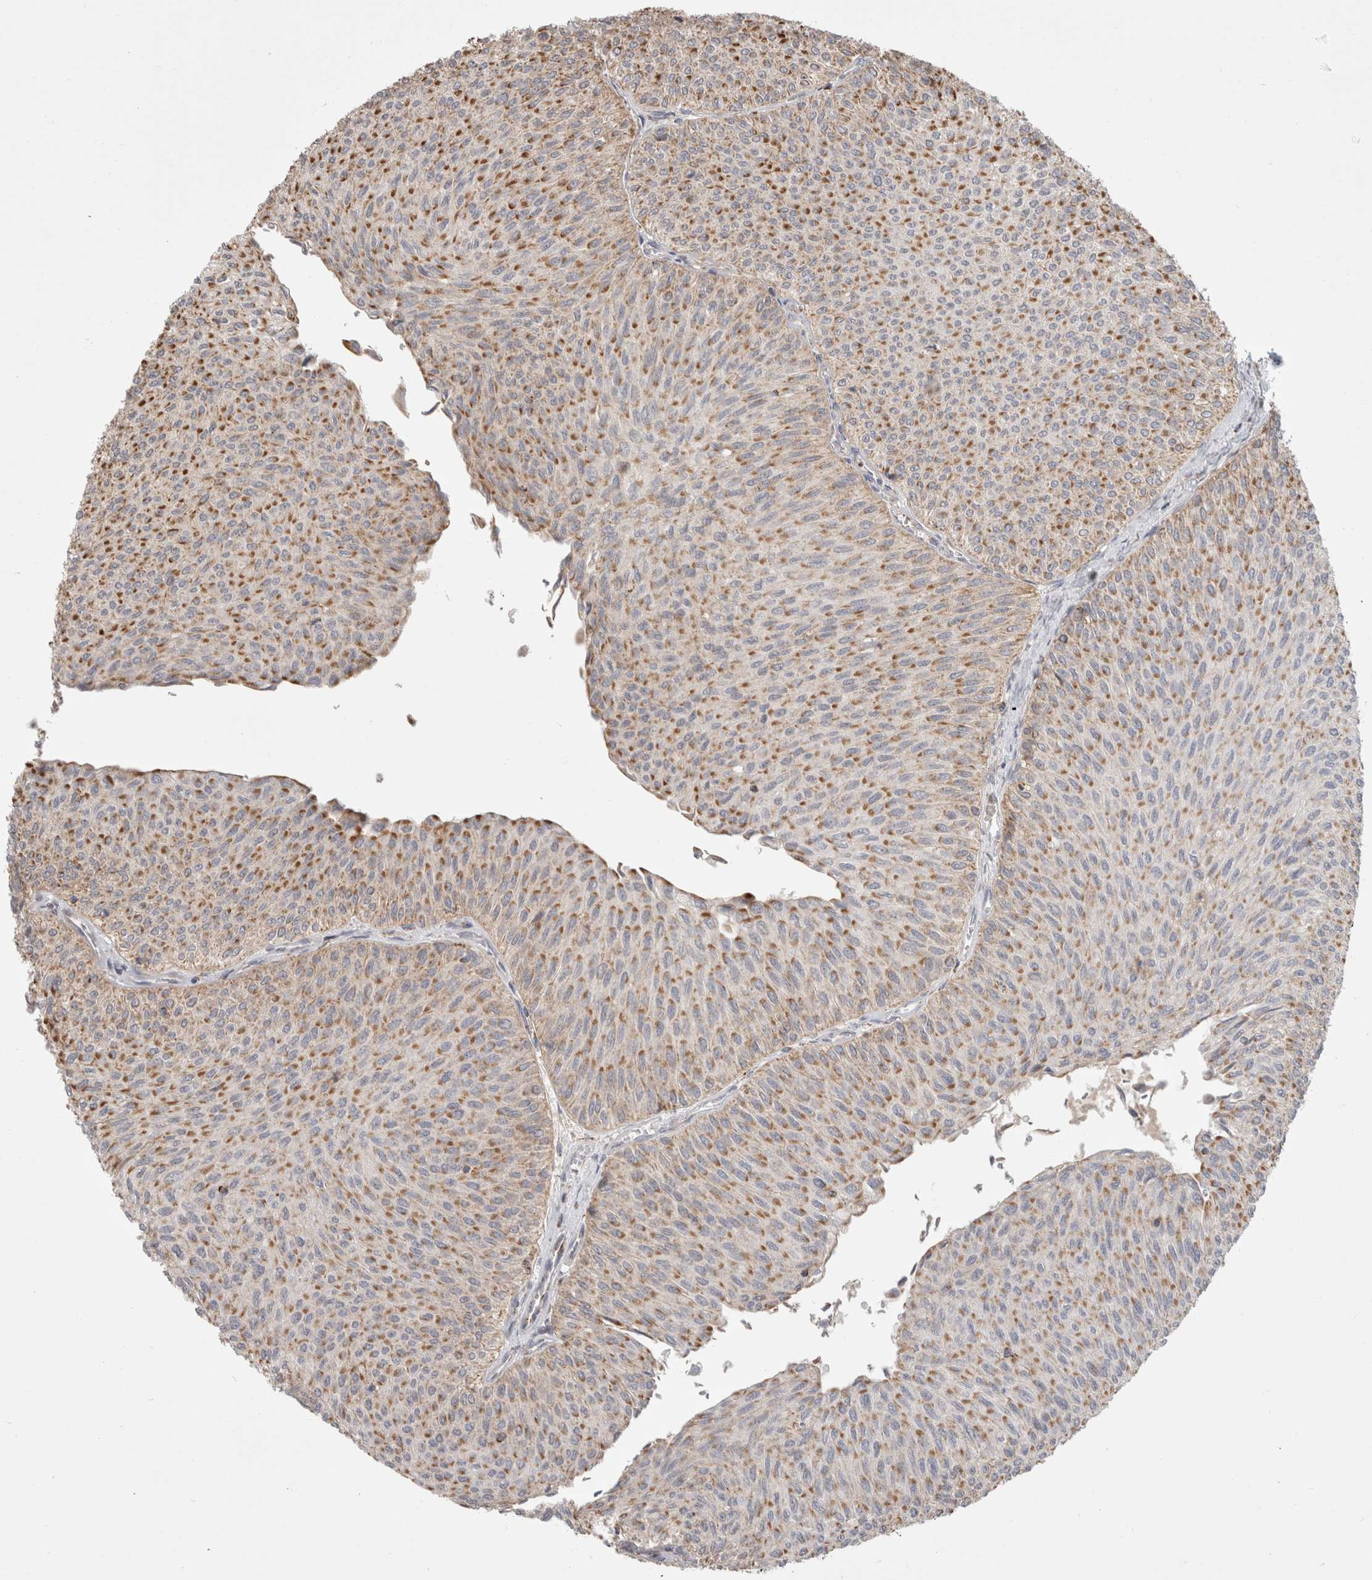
{"staining": {"intensity": "moderate", "quantity": ">75%", "location": "cytoplasmic/membranous"}, "tissue": "urothelial cancer", "cell_type": "Tumor cells", "image_type": "cancer", "snomed": [{"axis": "morphology", "description": "Urothelial carcinoma, Low grade"}, {"axis": "topography", "description": "Urinary bladder"}], "caption": "Immunohistochemical staining of urothelial cancer shows moderate cytoplasmic/membranous protein expression in about >75% of tumor cells.", "gene": "HROB", "patient": {"sex": "male", "age": 78}}